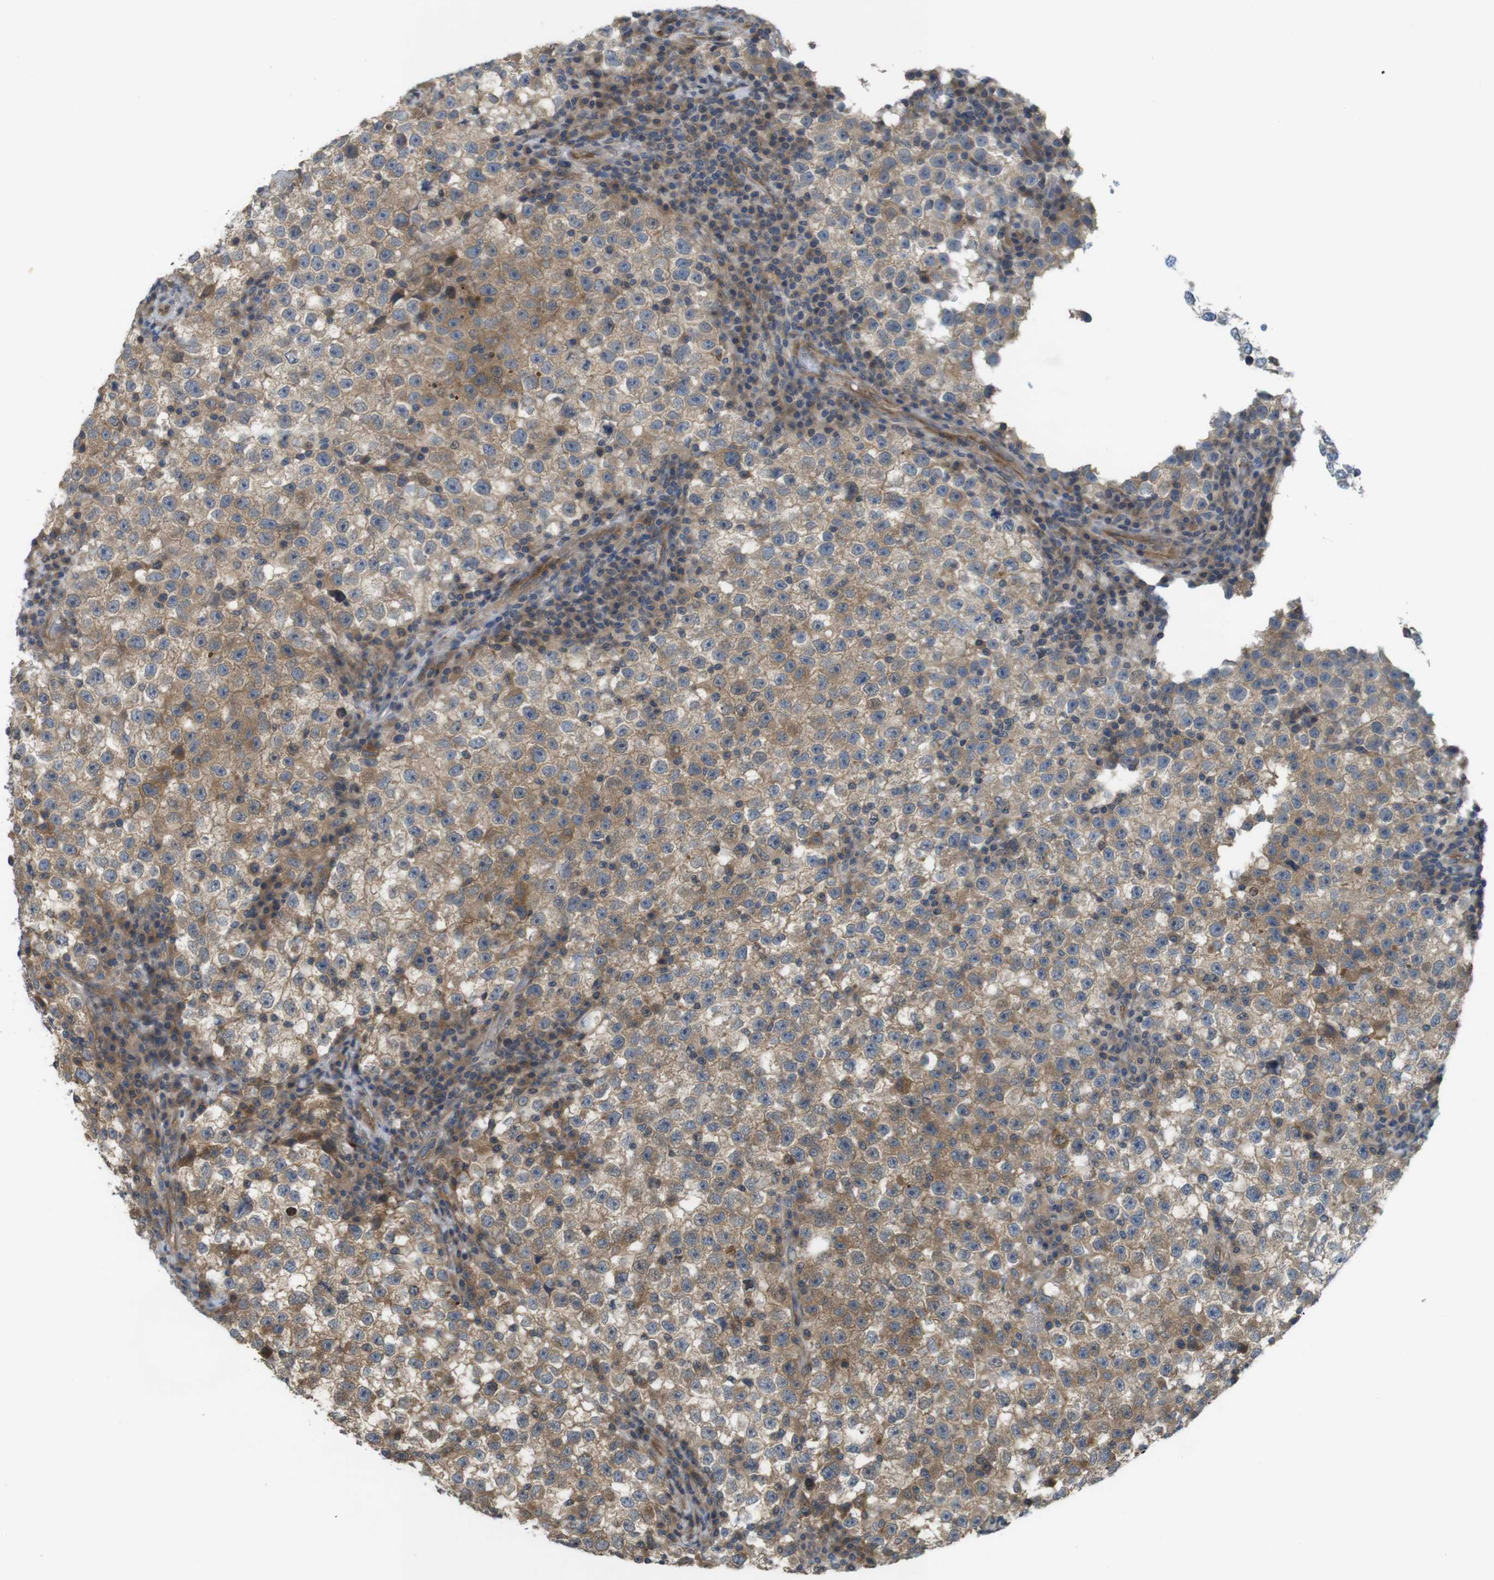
{"staining": {"intensity": "moderate", "quantity": ">75%", "location": "cytoplasmic/membranous"}, "tissue": "testis cancer", "cell_type": "Tumor cells", "image_type": "cancer", "snomed": [{"axis": "morphology", "description": "Seminoma, NOS"}, {"axis": "topography", "description": "Testis"}], "caption": "IHC image of human testis cancer stained for a protein (brown), which exhibits medium levels of moderate cytoplasmic/membranous staining in about >75% of tumor cells.", "gene": "ABHD15", "patient": {"sex": "male", "age": 22}}